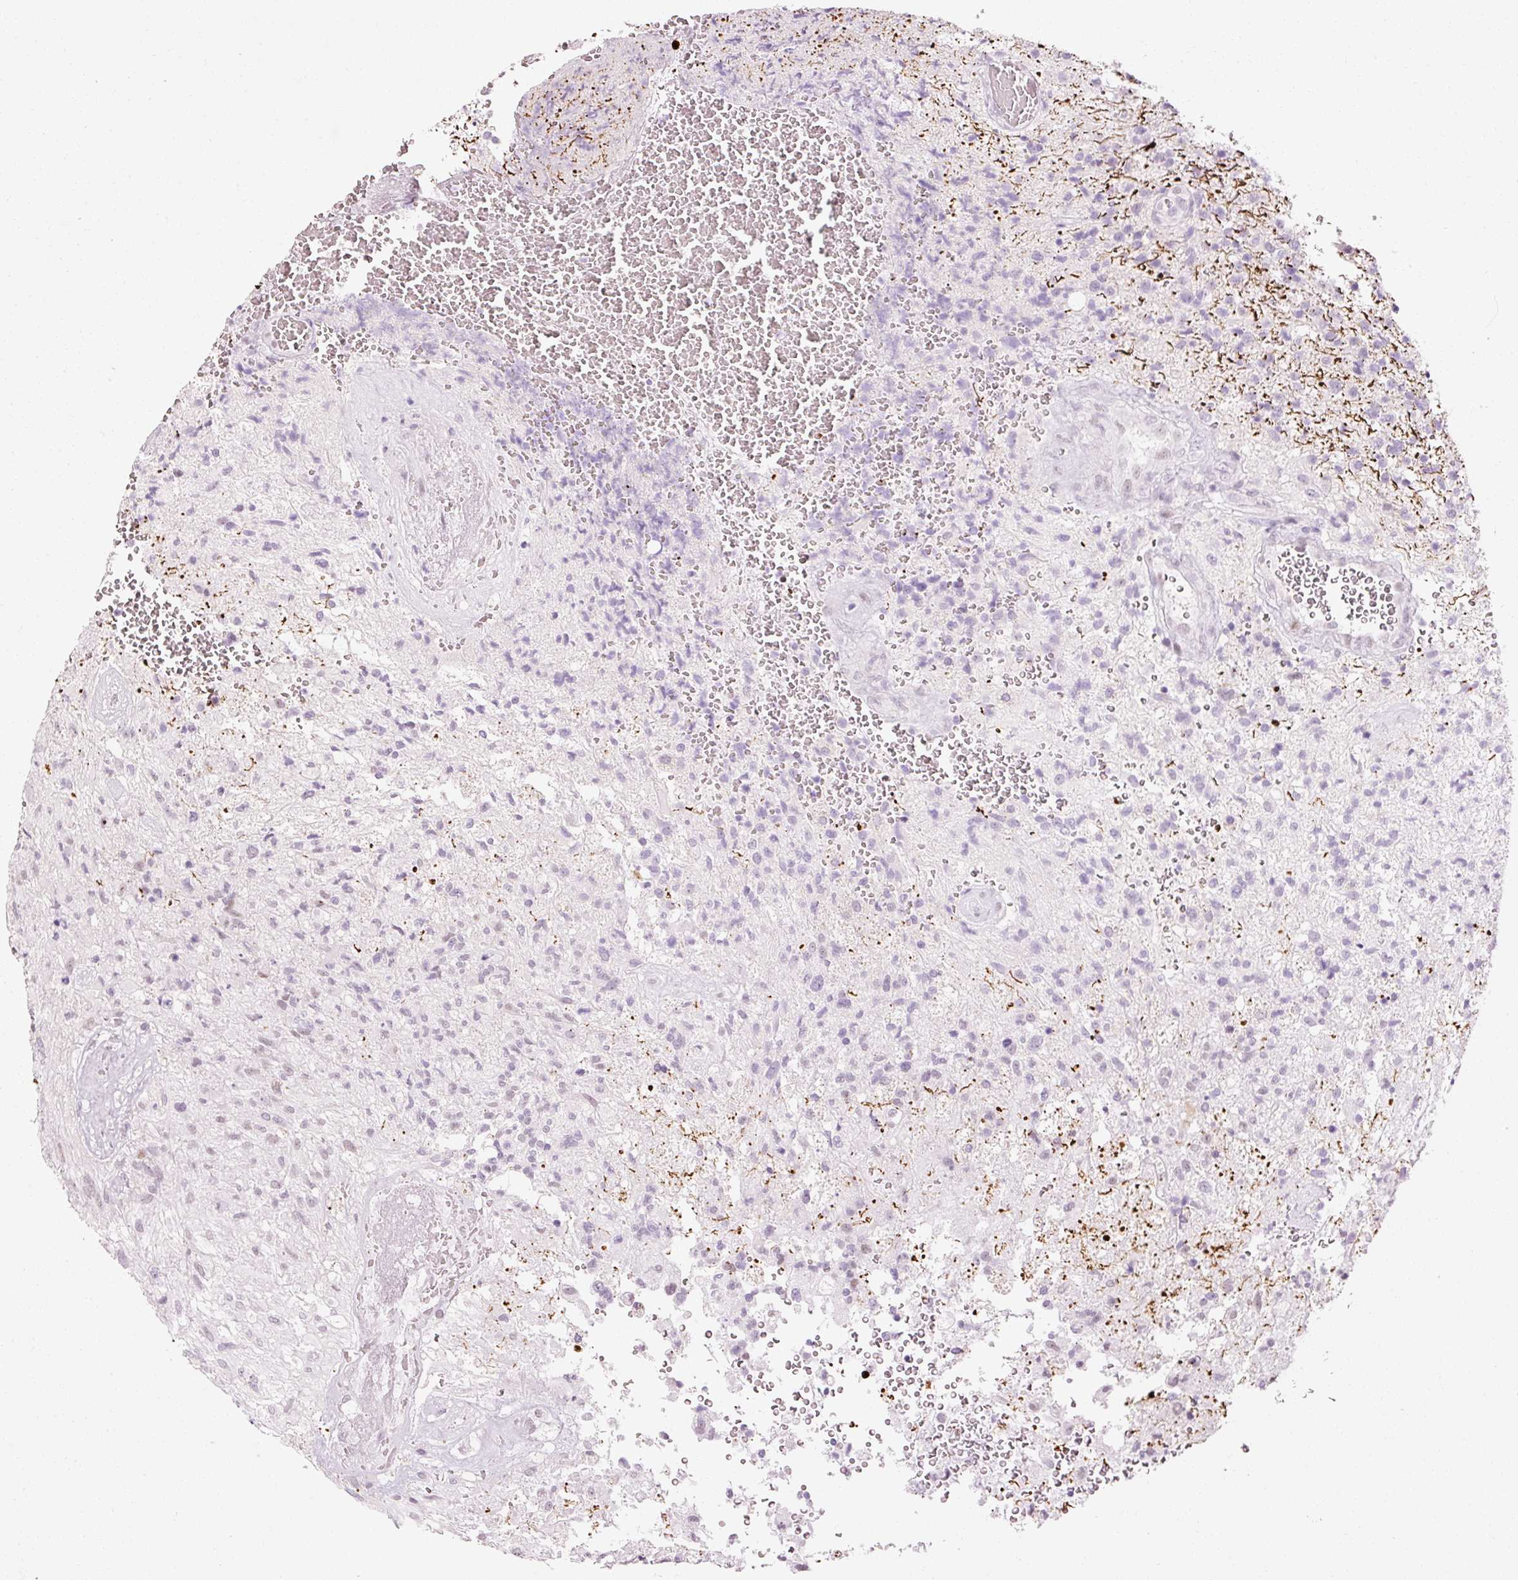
{"staining": {"intensity": "negative", "quantity": "none", "location": "none"}, "tissue": "glioma", "cell_type": "Tumor cells", "image_type": "cancer", "snomed": [{"axis": "morphology", "description": "Glioma, malignant, High grade"}, {"axis": "topography", "description": "Brain"}], "caption": "This is an immunohistochemistry micrograph of human glioma. There is no staining in tumor cells.", "gene": "ANKRD20A1", "patient": {"sex": "male", "age": 56}}